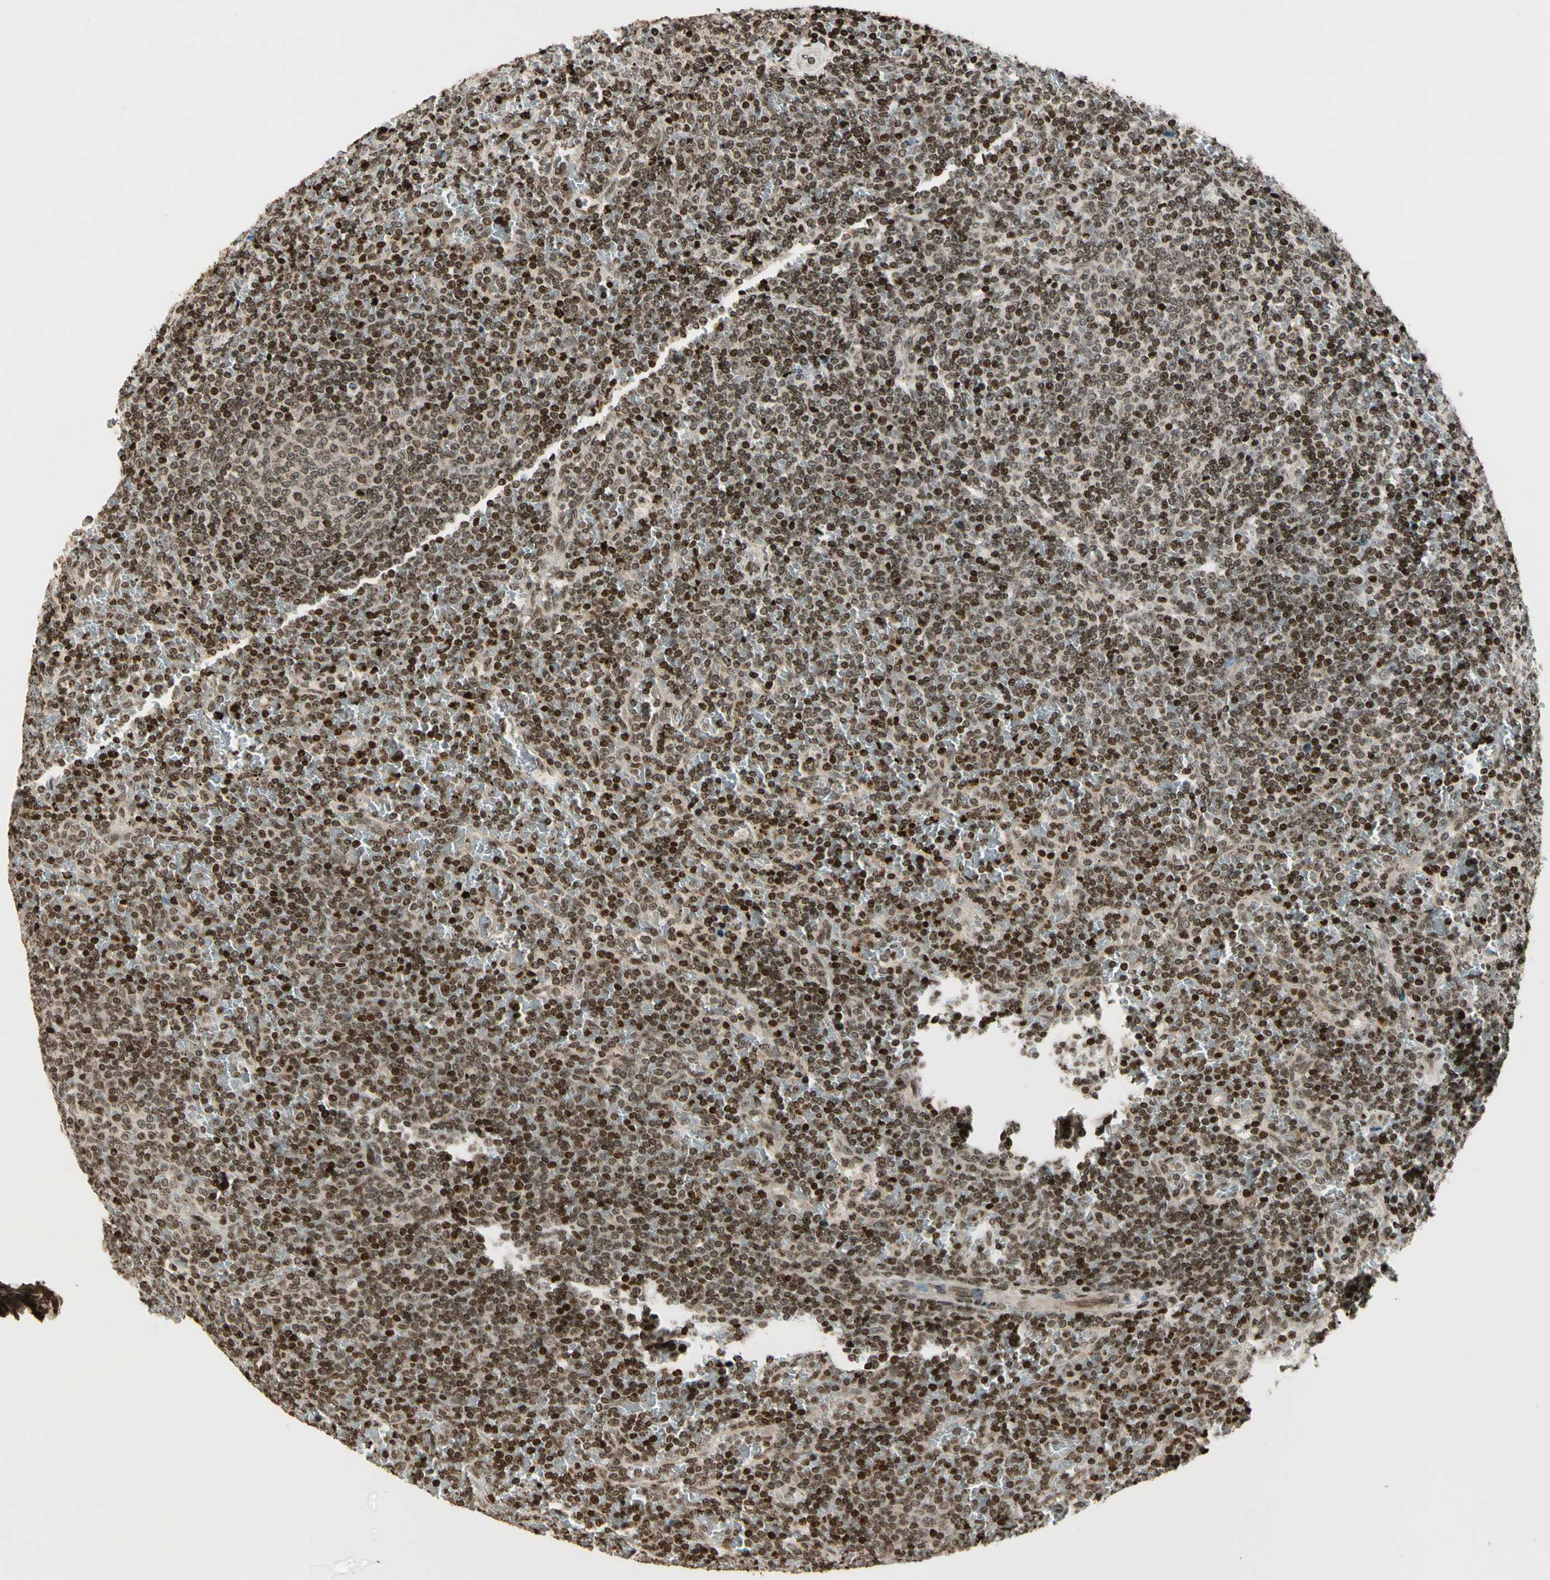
{"staining": {"intensity": "moderate", "quantity": ">75%", "location": "nuclear"}, "tissue": "lymphoma", "cell_type": "Tumor cells", "image_type": "cancer", "snomed": [{"axis": "morphology", "description": "Malignant lymphoma, non-Hodgkin's type, Low grade"}, {"axis": "topography", "description": "Spleen"}], "caption": "IHC (DAB (3,3'-diaminobenzidine)) staining of human lymphoma reveals moderate nuclear protein expression in approximately >75% of tumor cells.", "gene": "TSHZ3", "patient": {"sex": "female", "age": 77}}